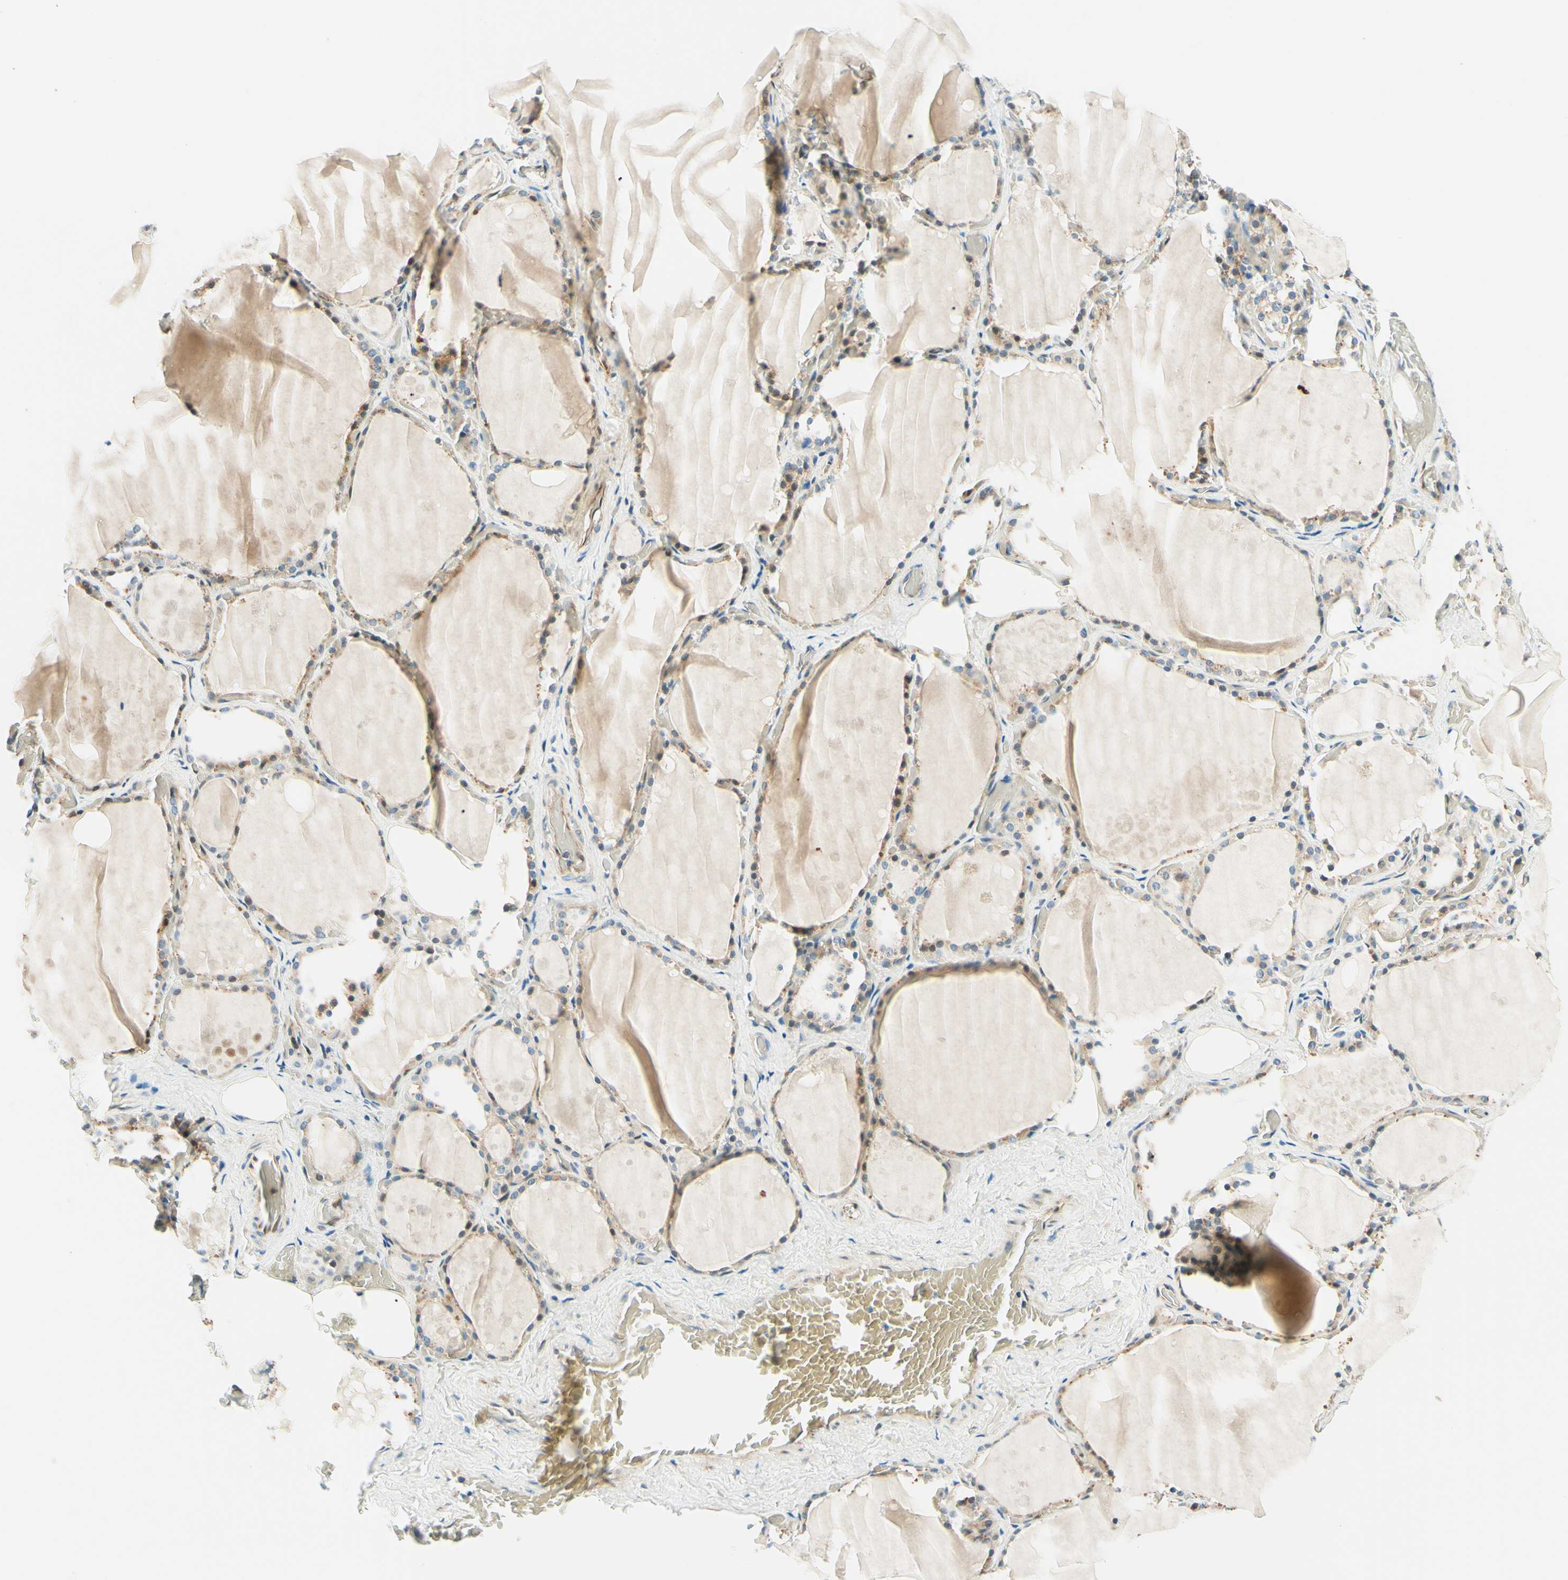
{"staining": {"intensity": "weak", "quantity": ">75%", "location": "cytoplasmic/membranous"}, "tissue": "thyroid gland", "cell_type": "Glandular cells", "image_type": "normal", "snomed": [{"axis": "morphology", "description": "Normal tissue, NOS"}, {"axis": "topography", "description": "Thyroid gland"}], "caption": "Weak cytoplasmic/membranous expression for a protein is present in about >75% of glandular cells of benign thyroid gland using immunohistochemistry.", "gene": "TAOK2", "patient": {"sex": "male", "age": 61}}